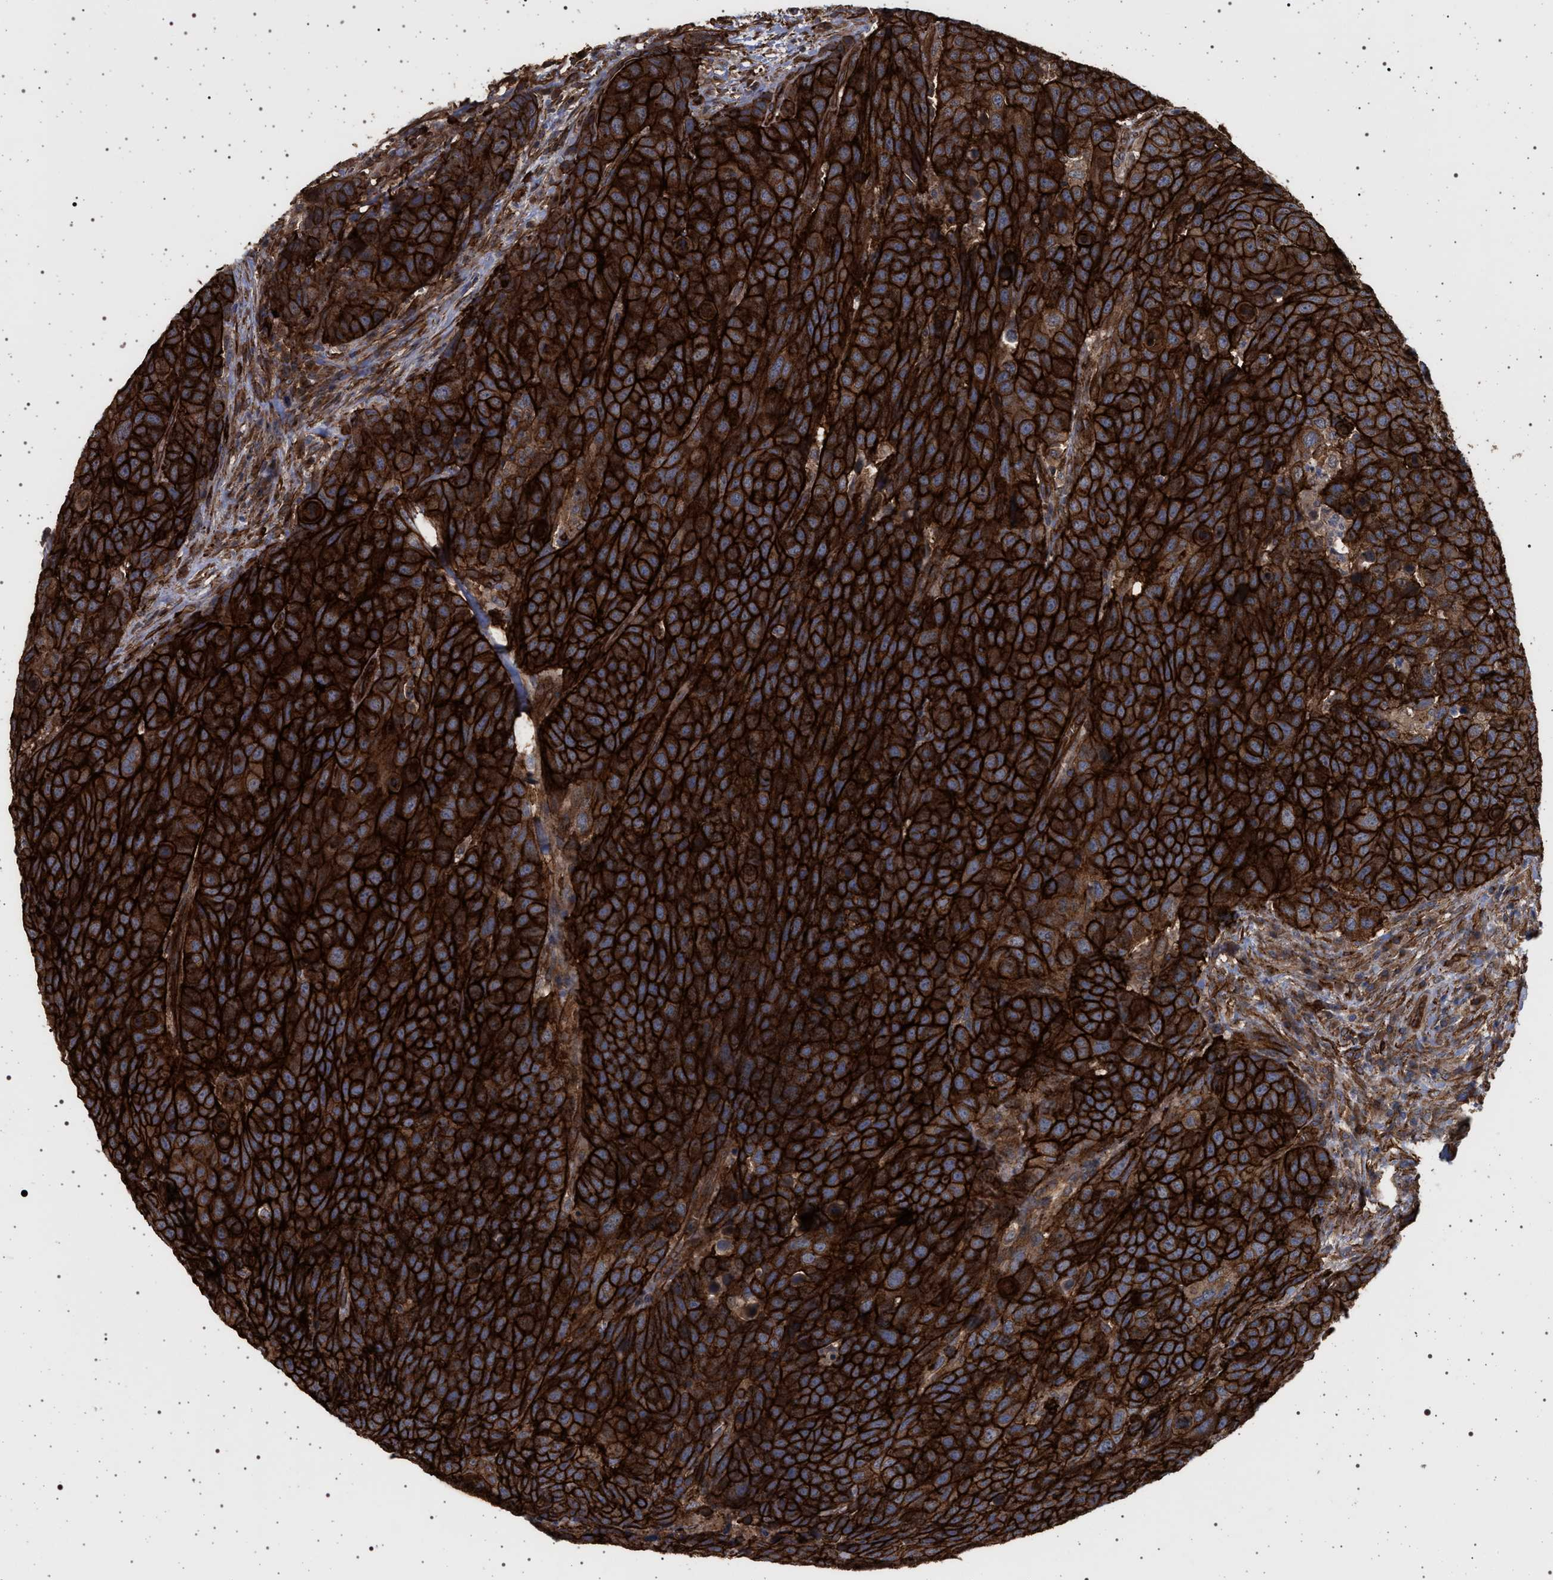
{"staining": {"intensity": "strong", "quantity": ">75%", "location": "cytoplasmic/membranous"}, "tissue": "head and neck cancer", "cell_type": "Tumor cells", "image_type": "cancer", "snomed": [{"axis": "morphology", "description": "Squamous cell carcinoma, NOS"}, {"axis": "topography", "description": "Head-Neck"}], "caption": "Strong cytoplasmic/membranous staining is appreciated in approximately >75% of tumor cells in head and neck cancer. Immunohistochemistry (ihc) stains the protein in brown and the nuclei are stained blue.", "gene": "IFT20", "patient": {"sex": "male", "age": 66}}